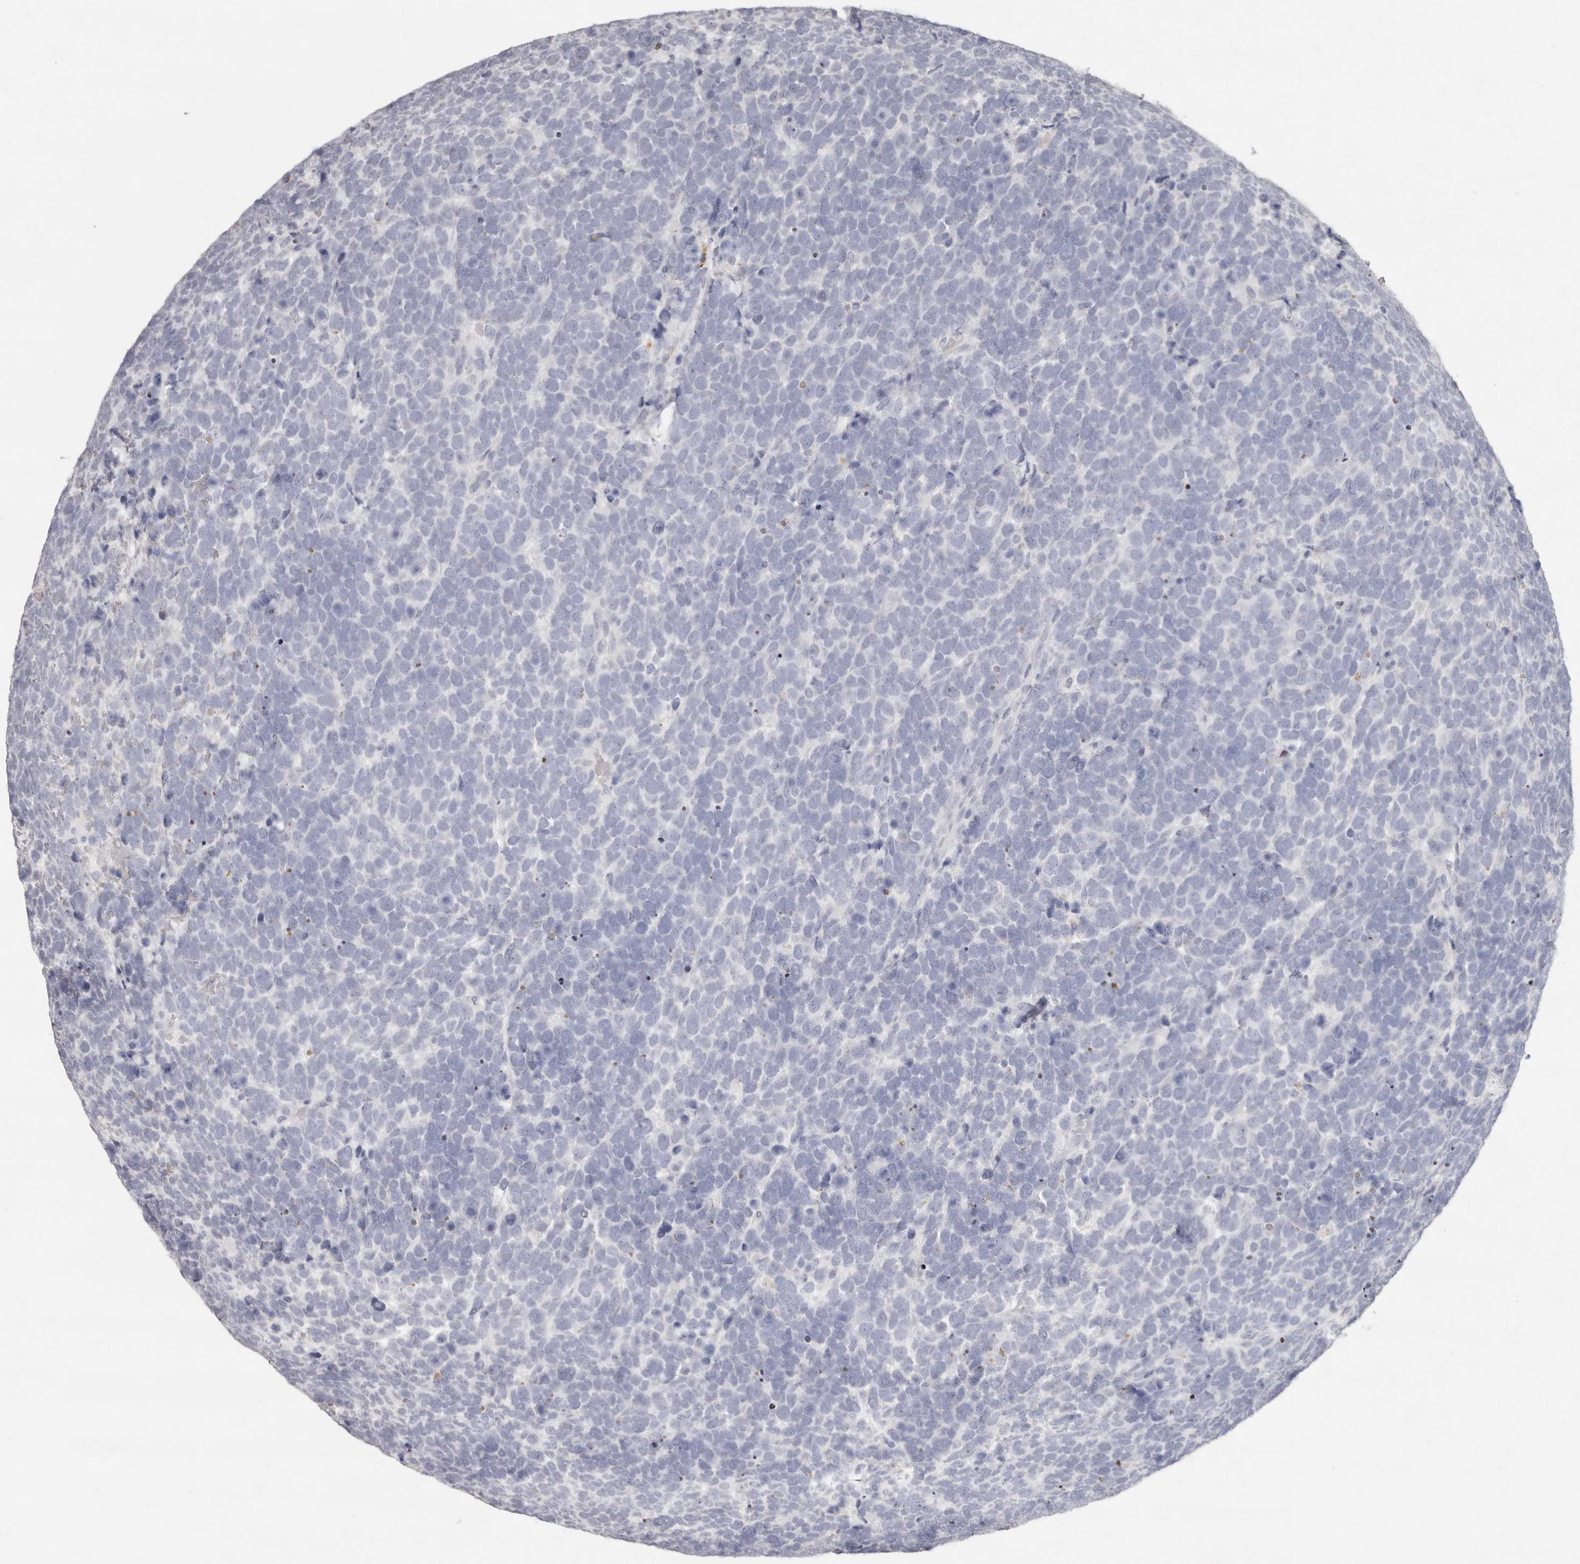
{"staining": {"intensity": "negative", "quantity": "none", "location": "none"}, "tissue": "urothelial cancer", "cell_type": "Tumor cells", "image_type": "cancer", "snomed": [{"axis": "morphology", "description": "Urothelial carcinoma, High grade"}, {"axis": "topography", "description": "Urinary bladder"}], "caption": "This is a micrograph of immunohistochemistry (IHC) staining of urothelial cancer, which shows no positivity in tumor cells.", "gene": "FAM185A", "patient": {"sex": "female", "age": 82}}